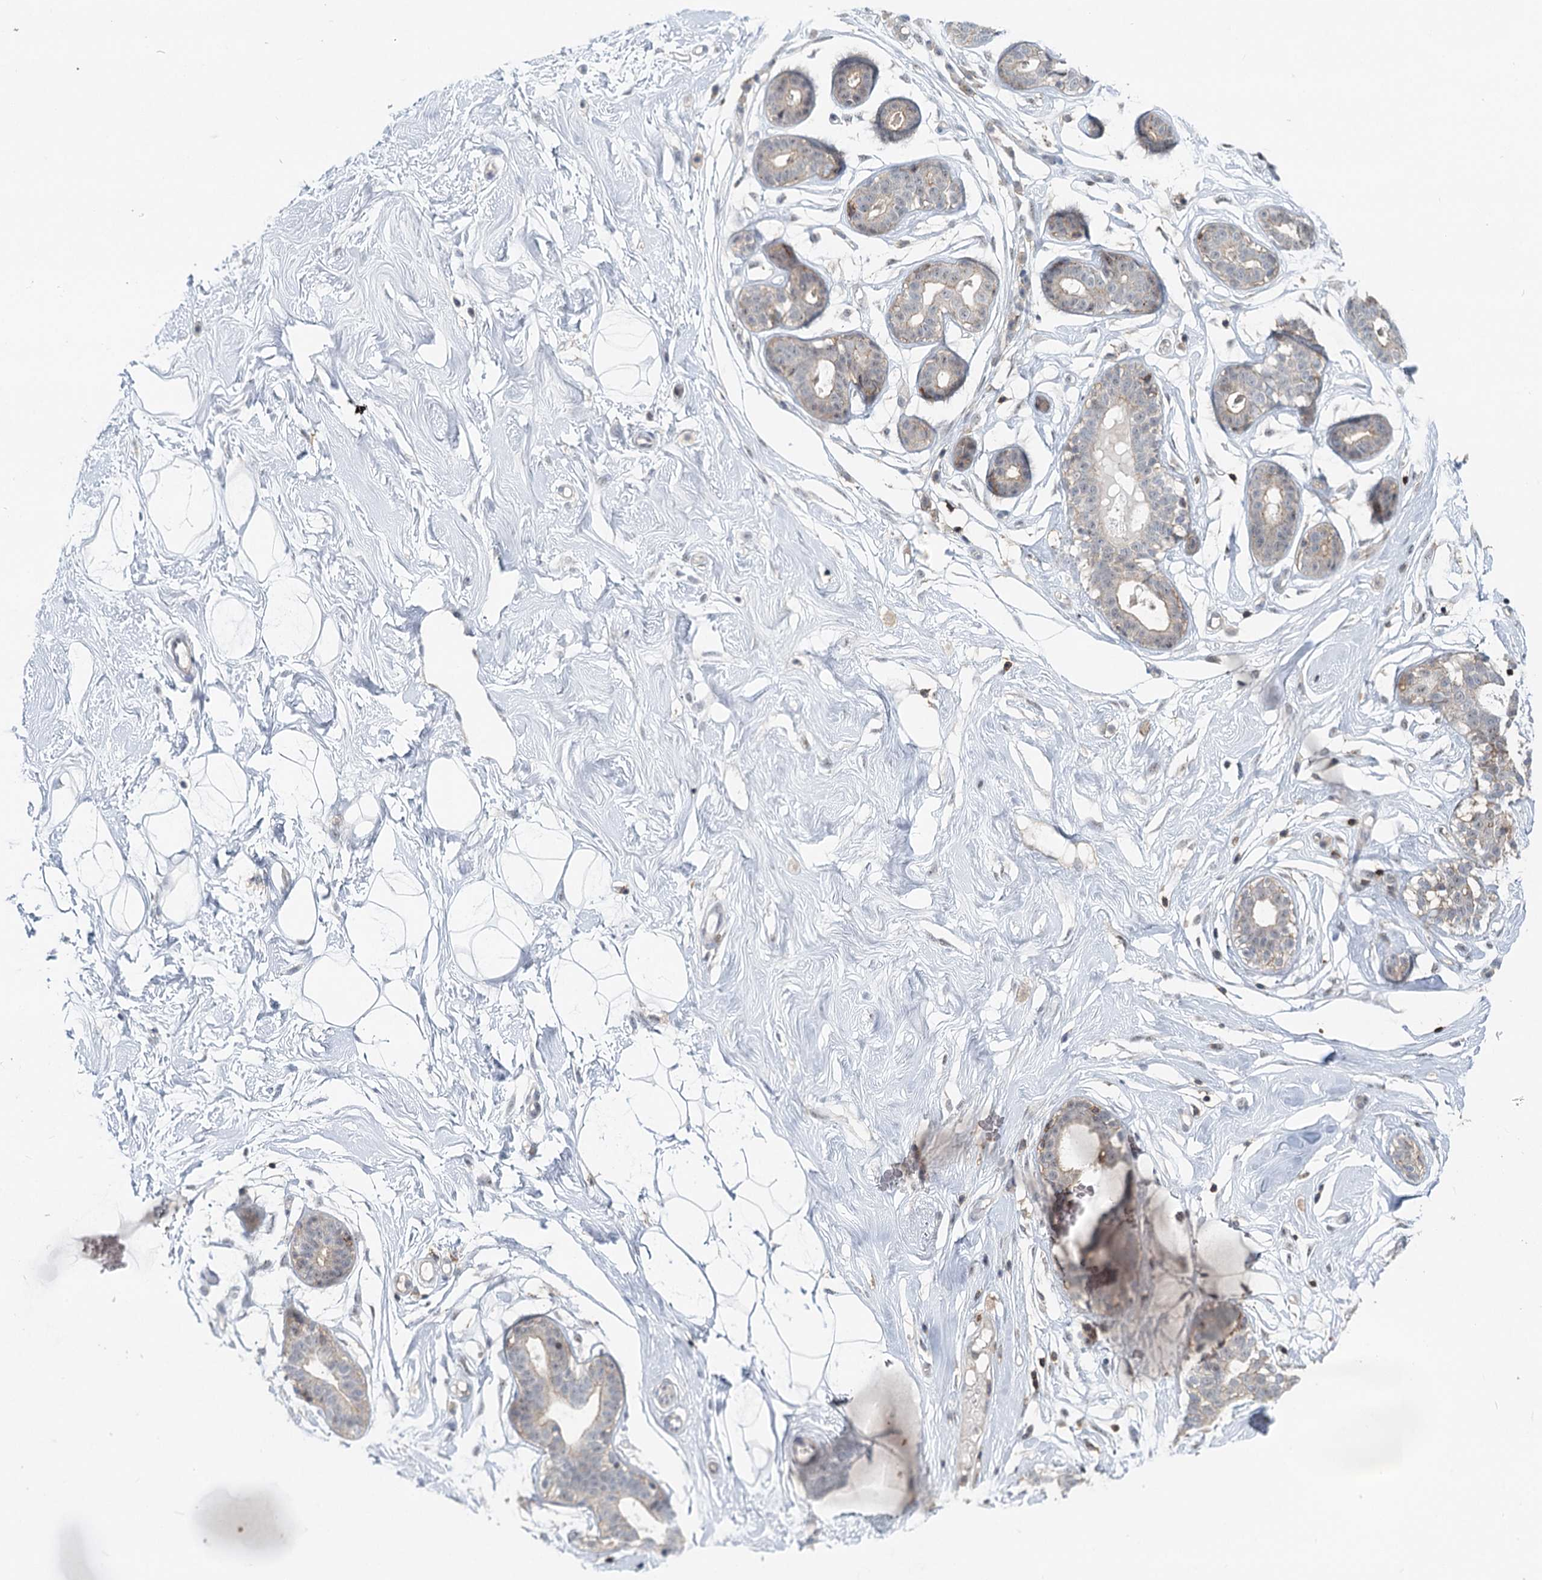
{"staining": {"intensity": "negative", "quantity": "none", "location": "none"}, "tissue": "breast", "cell_type": "Adipocytes", "image_type": "normal", "snomed": [{"axis": "morphology", "description": "Normal tissue, NOS"}, {"axis": "morphology", "description": "Adenoma, NOS"}, {"axis": "topography", "description": "Breast"}], "caption": "IHC image of benign breast: breast stained with DAB exhibits no significant protein staining in adipocytes.", "gene": "CDC42SE2", "patient": {"sex": "female", "age": 23}}